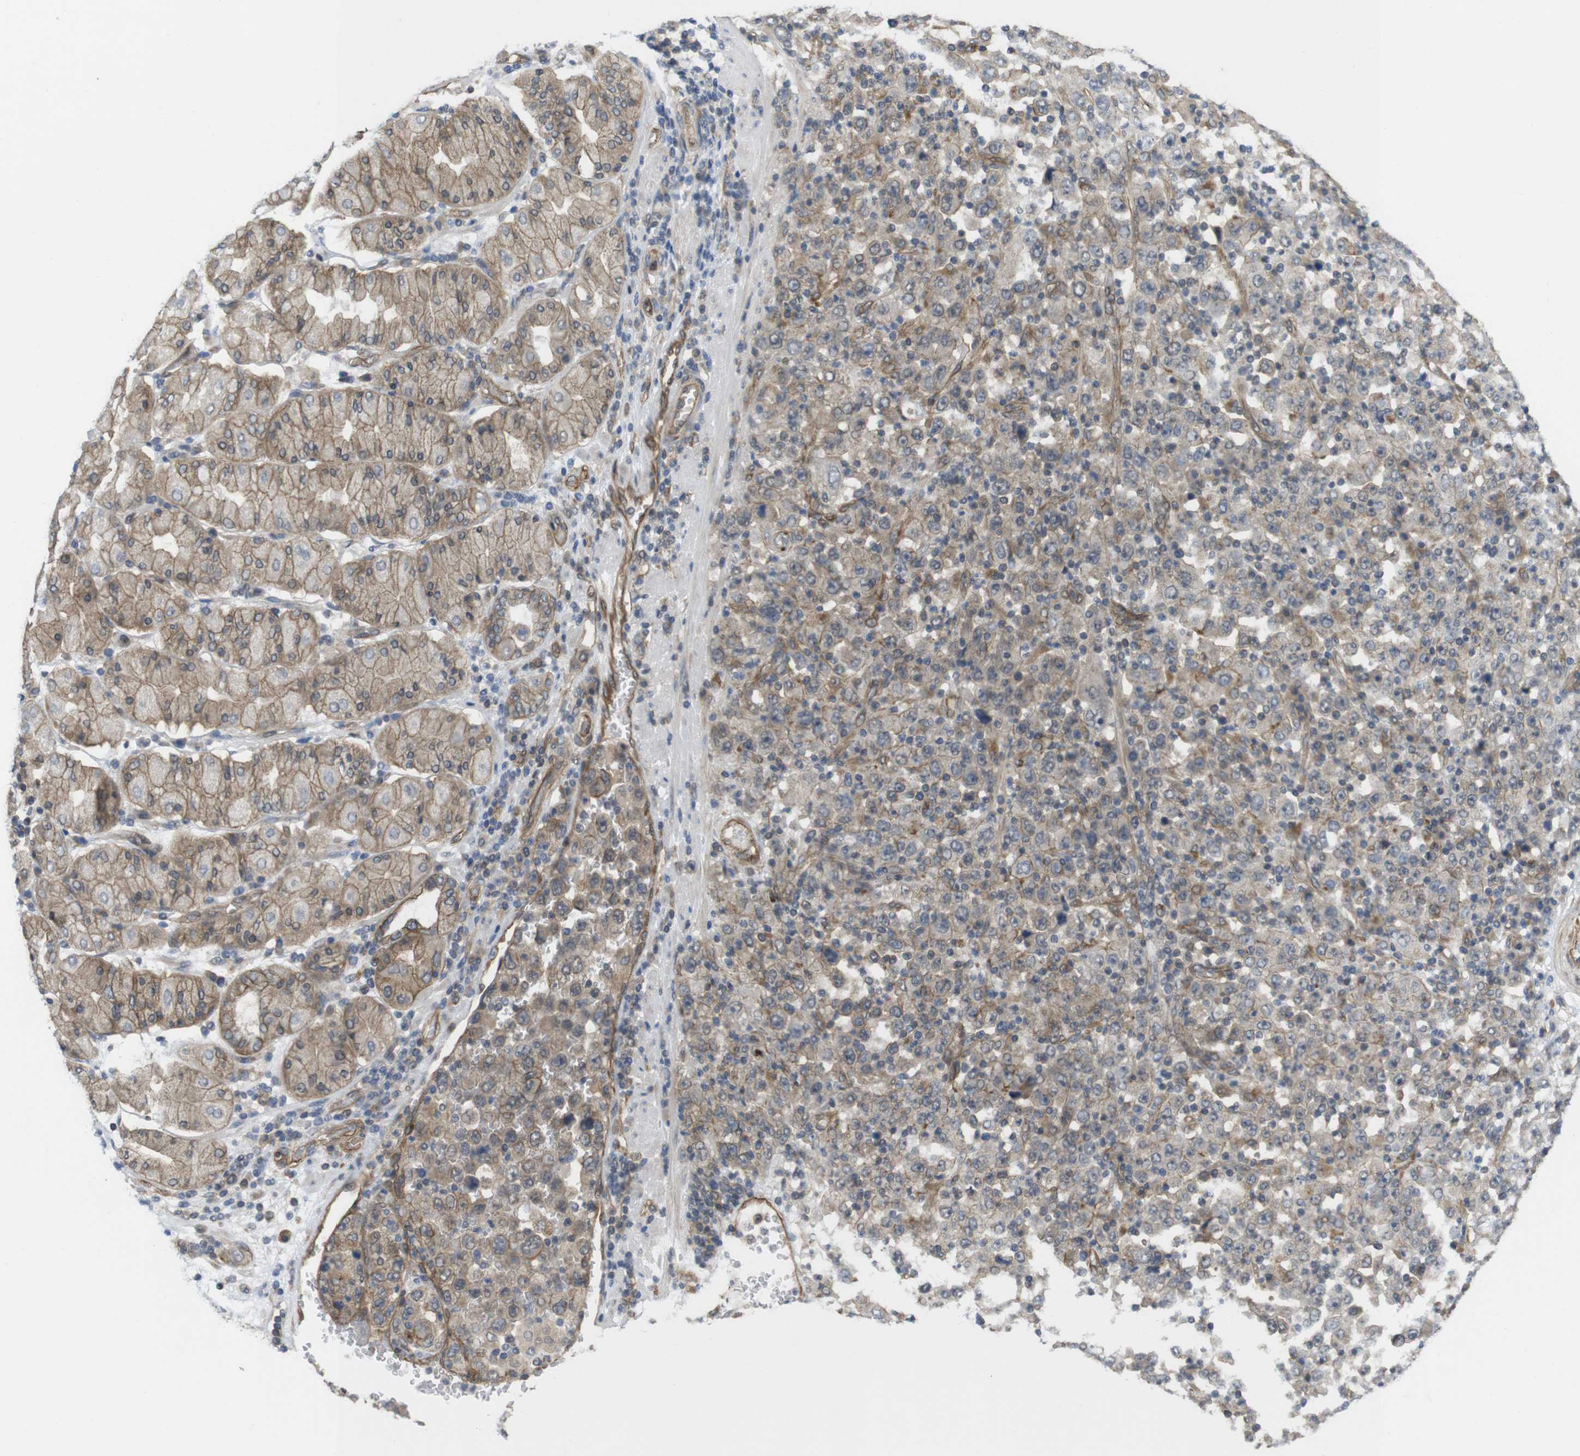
{"staining": {"intensity": "moderate", "quantity": "25%-75%", "location": "cytoplasmic/membranous"}, "tissue": "stomach cancer", "cell_type": "Tumor cells", "image_type": "cancer", "snomed": [{"axis": "morphology", "description": "Normal tissue, NOS"}, {"axis": "morphology", "description": "Adenocarcinoma, NOS"}, {"axis": "topography", "description": "Stomach, upper"}, {"axis": "topography", "description": "Stomach"}], "caption": "This is an image of immunohistochemistry staining of stomach cancer (adenocarcinoma), which shows moderate staining in the cytoplasmic/membranous of tumor cells.", "gene": "ZDHHC5", "patient": {"sex": "male", "age": 59}}